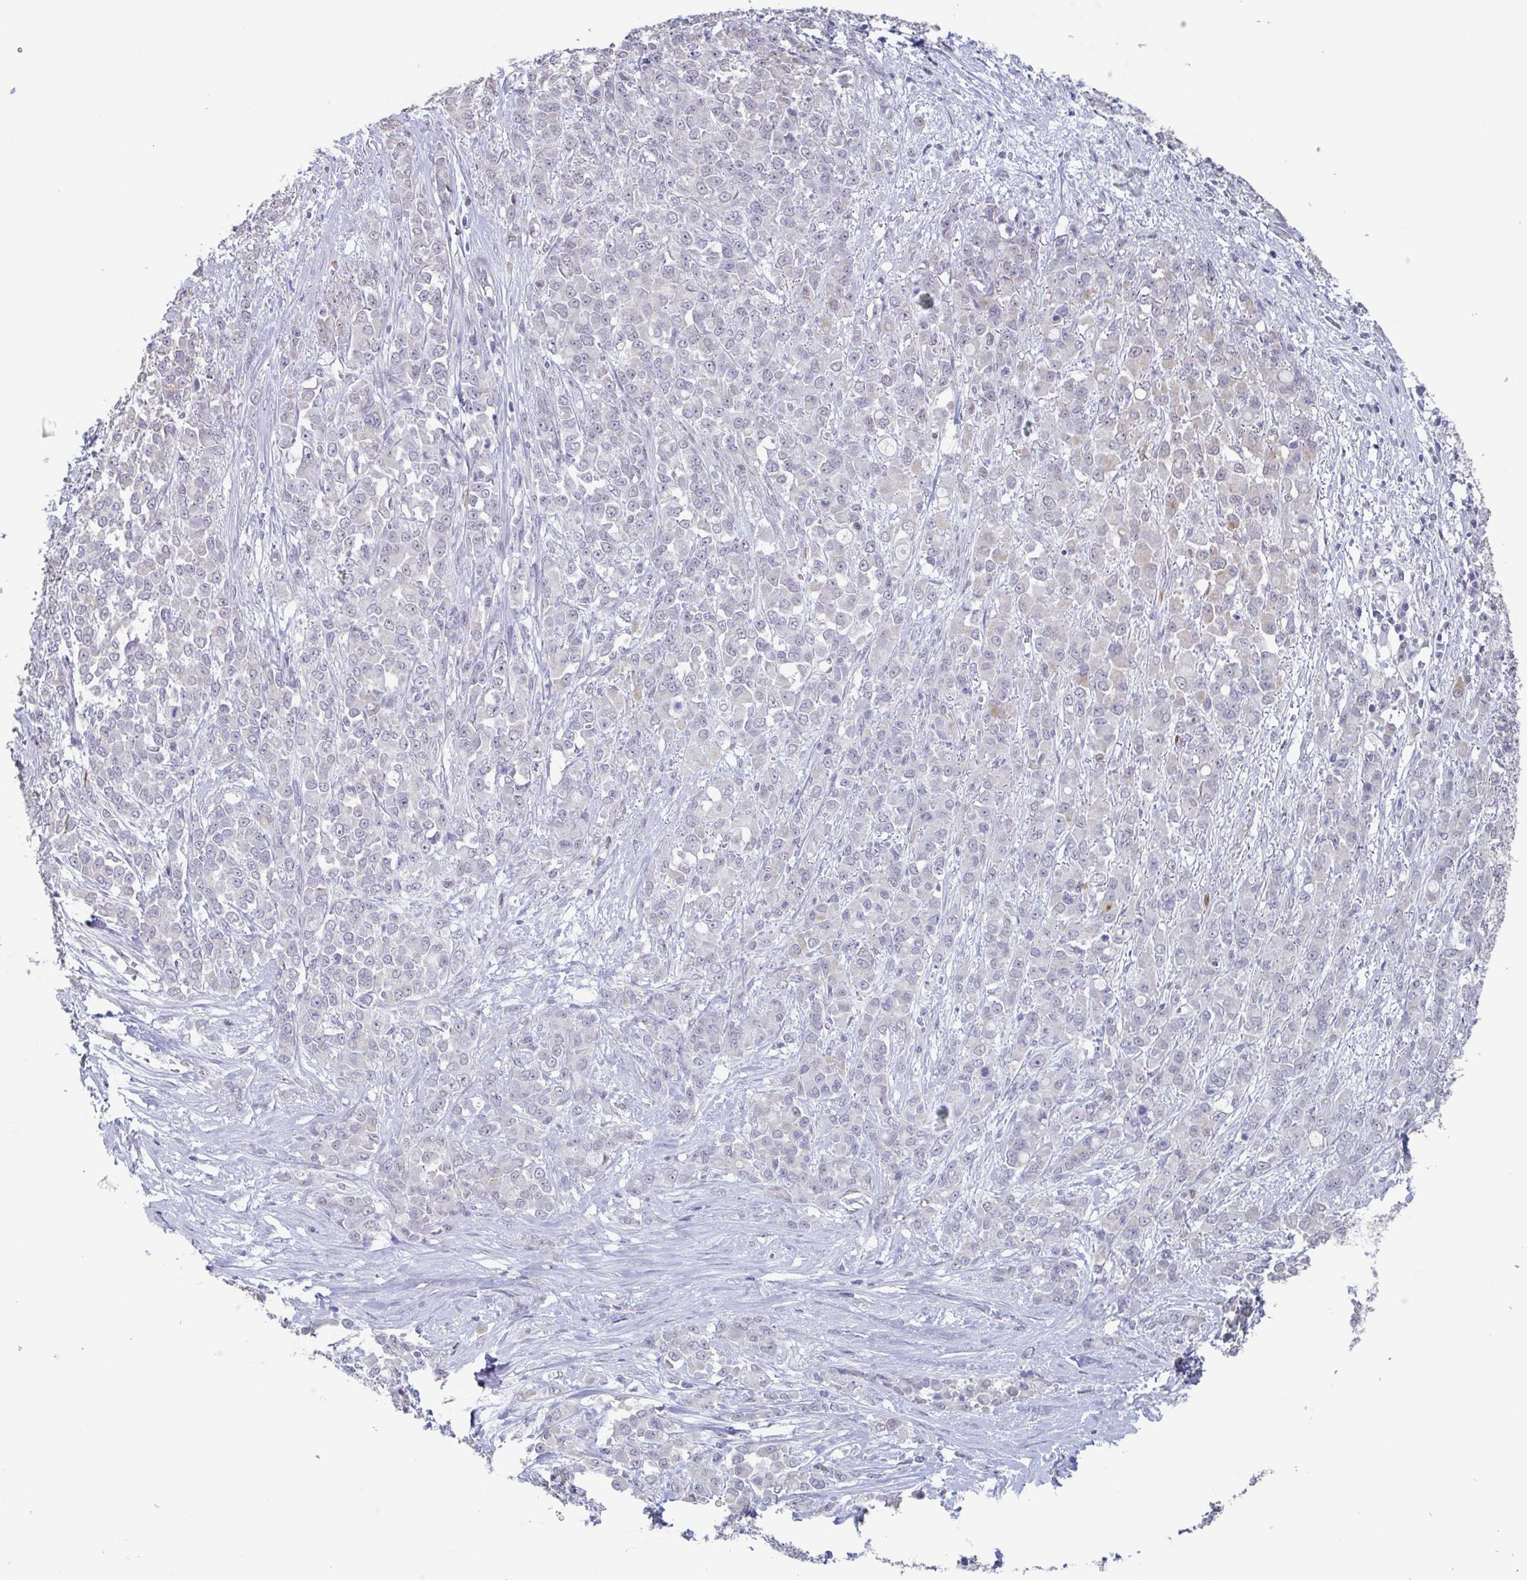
{"staining": {"intensity": "negative", "quantity": "none", "location": "none"}, "tissue": "stomach cancer", "cell_type": "Tumor cells", "image_type": "cancer", "snomed": [{"axis": "morphology", "description": "Adenocarcinoma, NOS"}, {"axis": "topography", "description": "Stomach"}], "caption": "A photomicrograph of human adenocarcinoma (stomach) is negative for staining in tumor cells. (DAB (3,3'-diaminobenzidine) IHC, high magnification).", "gene": "TMEM92", "patient": {"sex": "female", "age": 76}}